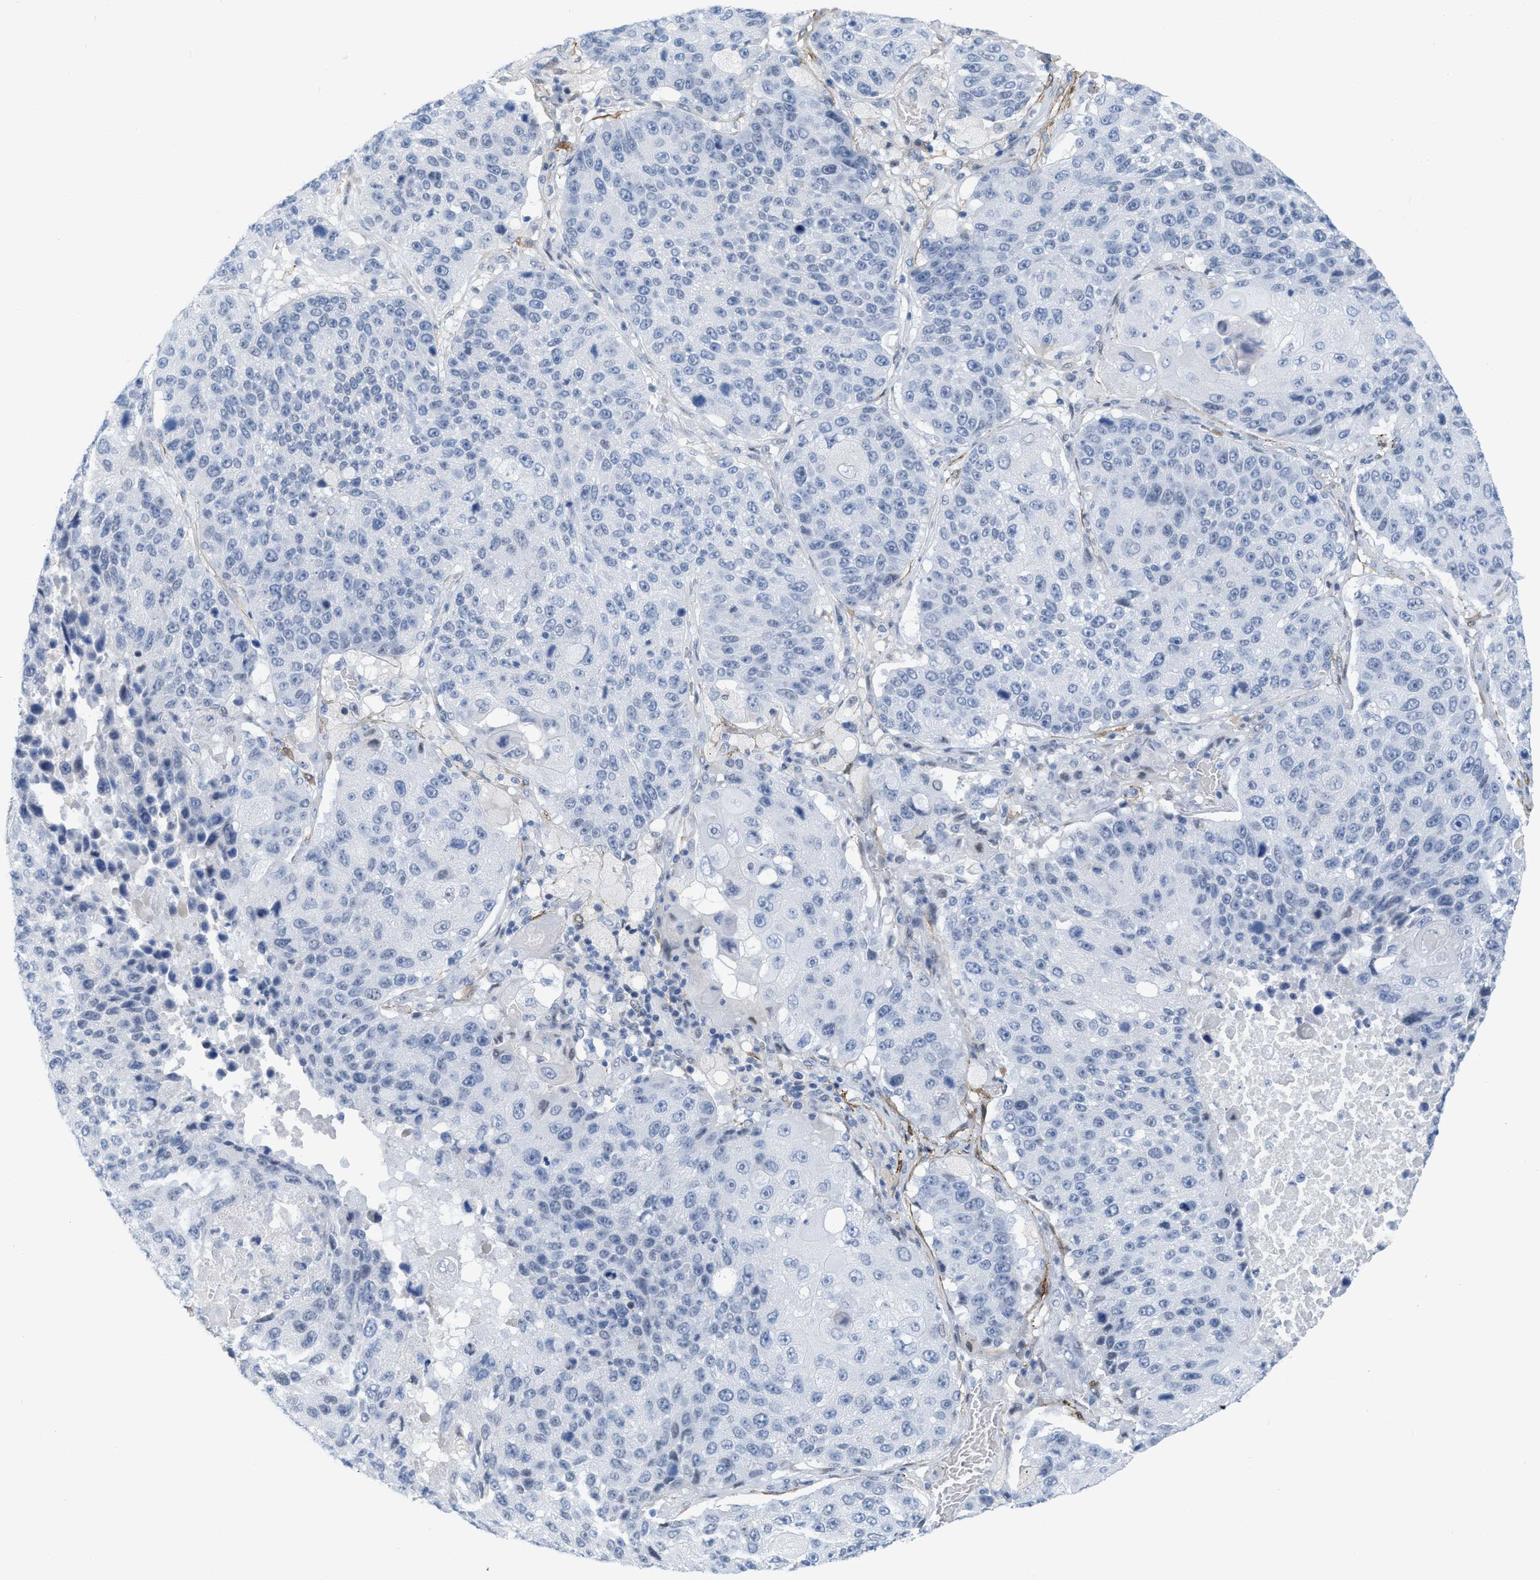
{"staining": {"intensity": "negative", "quantity": "none", "location": "none"}, "tissue": "lung cancer", "cell_type": "Tumor cells", "image_type": "cancer", "snomed": [{"axis": "morphology", "description": "Squamous cell carcinoma, NOS"}, {"axis": "topography", "description": "Lung"}], "caption": "Immunohistochemistry micrograph of human lung cancer (squamous cell carcinoma) stained for a protein (brown), which shows no staining in tumor cells.", "gene": "TAGLN", "patient": {"sex": "male", "age": 61}}